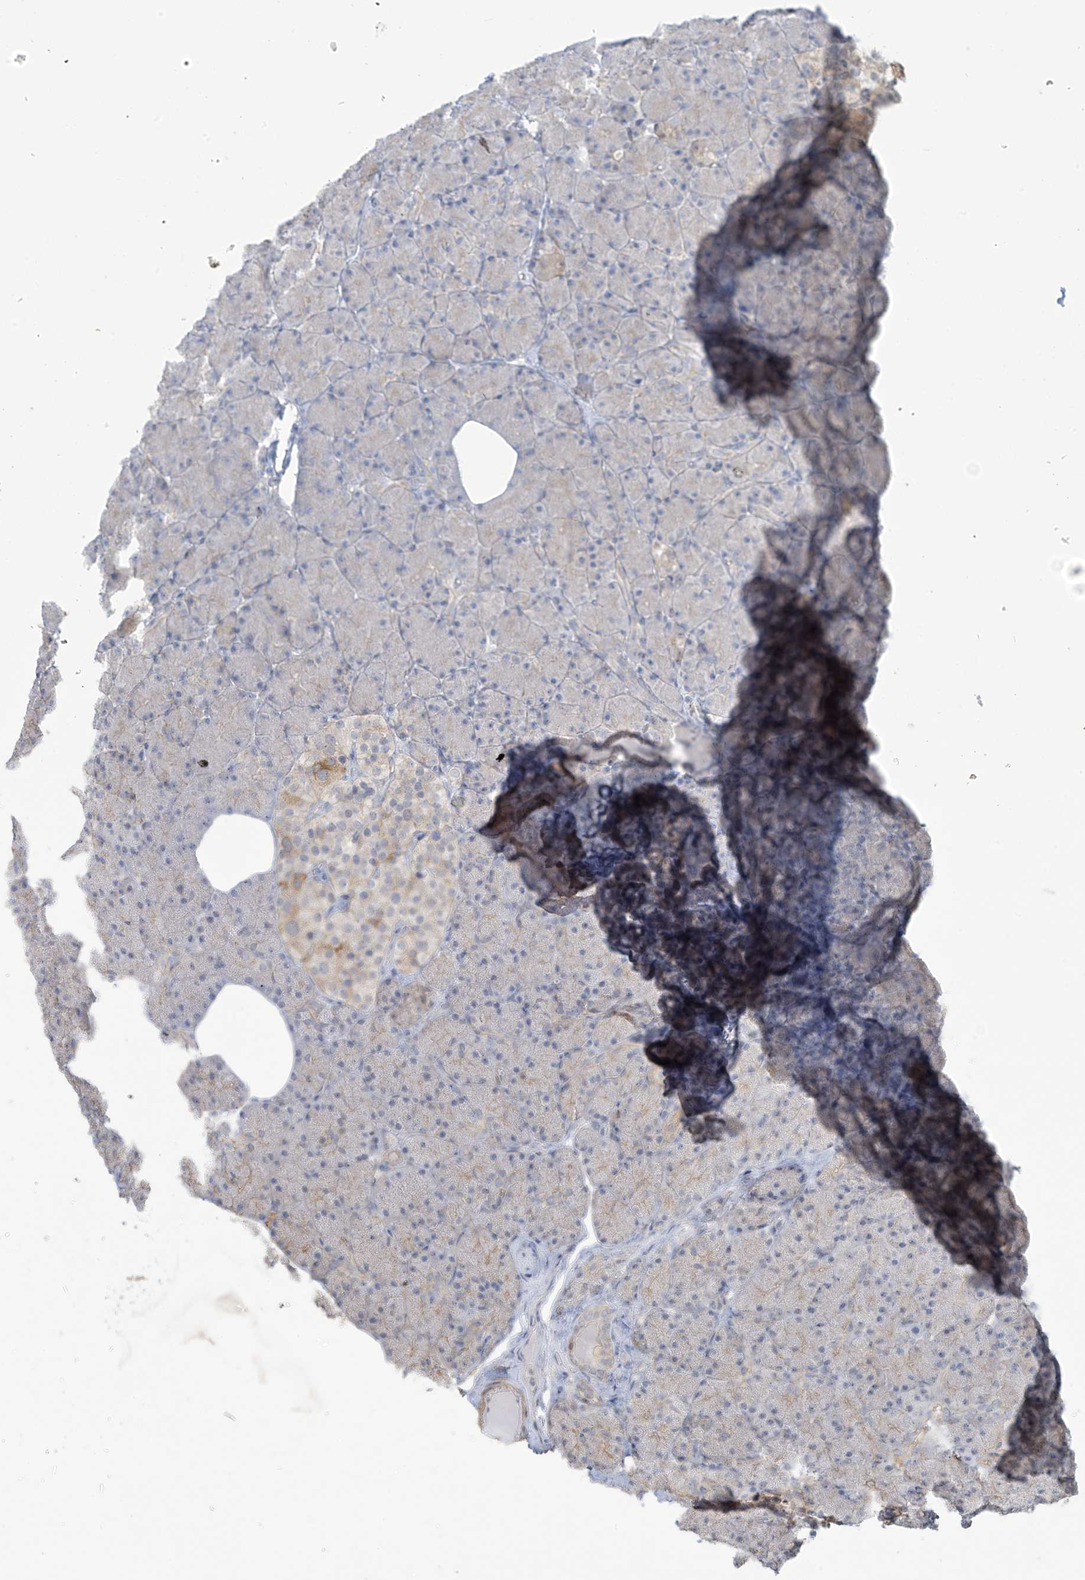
{"staining": {"intensity": "moderate", "quantity": "25%-75%", "location": "cytoplasmic/membranous,nuclear"}, "tissue": "pancreas", "cell_type": "Exocrine glandular cells", "image_type": "normal", "snomed": [{"axis": "morphology", "description": "Normal tissue, NOS"}, {"axis": "topography", "description": "Pancreas"}], "caption": "Immunohistochemical staining of normal pancreas displays medium levels of moderate cytoplasmic/membranous,nuclear staining in approximately 25%-75% of exocrine glandular cells. (IHC, brightfield microscopy, high magnification).", "gene": "TAGAP", "patient": {"sex": "female", "age": 43}}